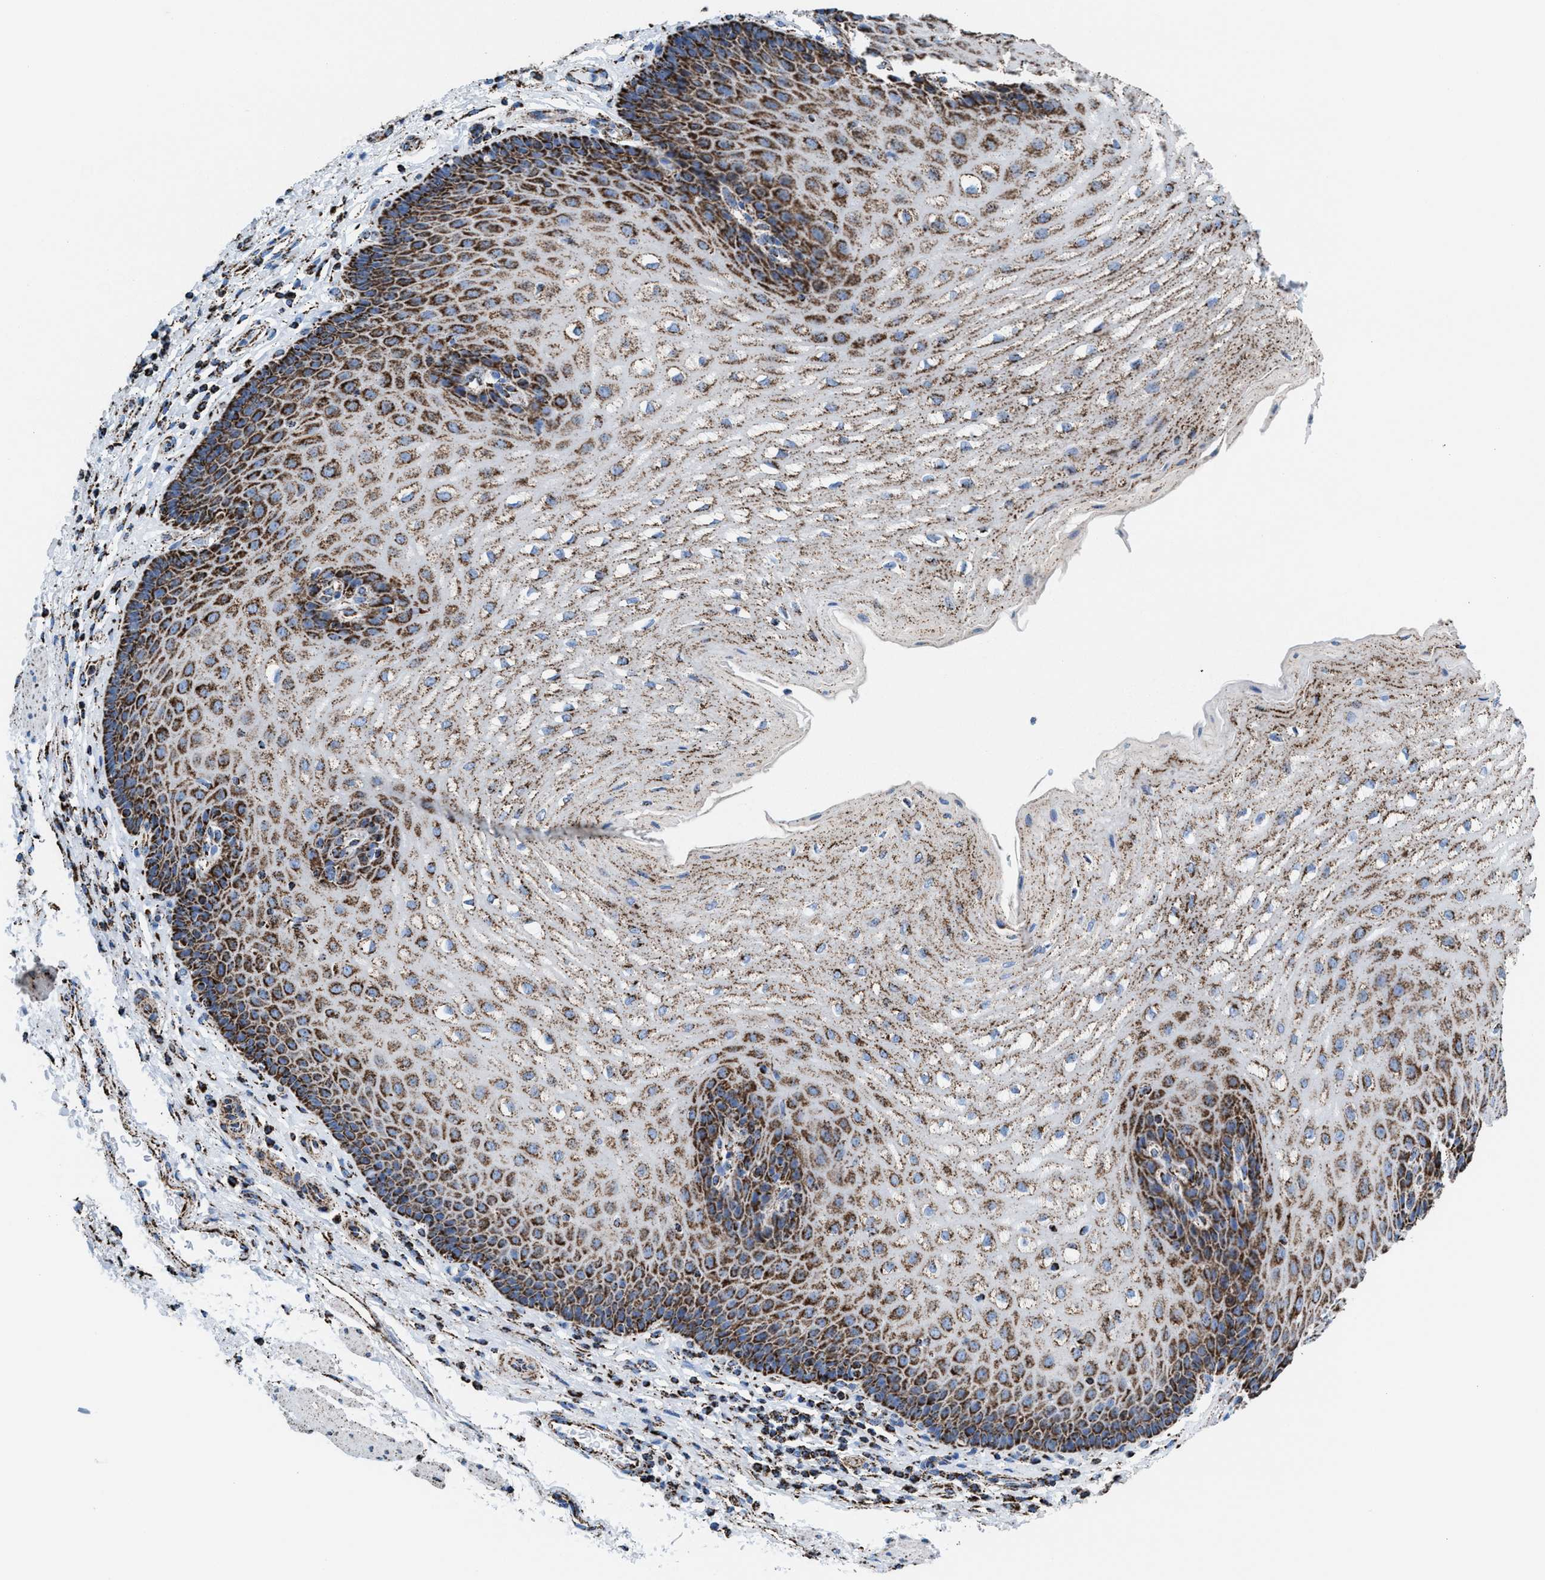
{"staining": {"intensity": "strong", "quantity": ">75%", "location": "cytoplasmic/membranous"}, "tissue": "esophagus", "cell_type": "Squamous epithelial cells", "image_type": "normal", "snomed": [{"axis": "morphology", "description": "Normal tissue, NOS"}, {"axis": "topography", "description": "Esophagus"}], "caption": "Immunohistochemistry (IHC) histopathology image of normal esophagus stained for a protein (brown), which displays high levels of strong cytoplasmic/membranous positivity in about >75% of squamous epithelial cells.", "gene": "ECHS1", "patient": {"sex": "male", "age": 54}}